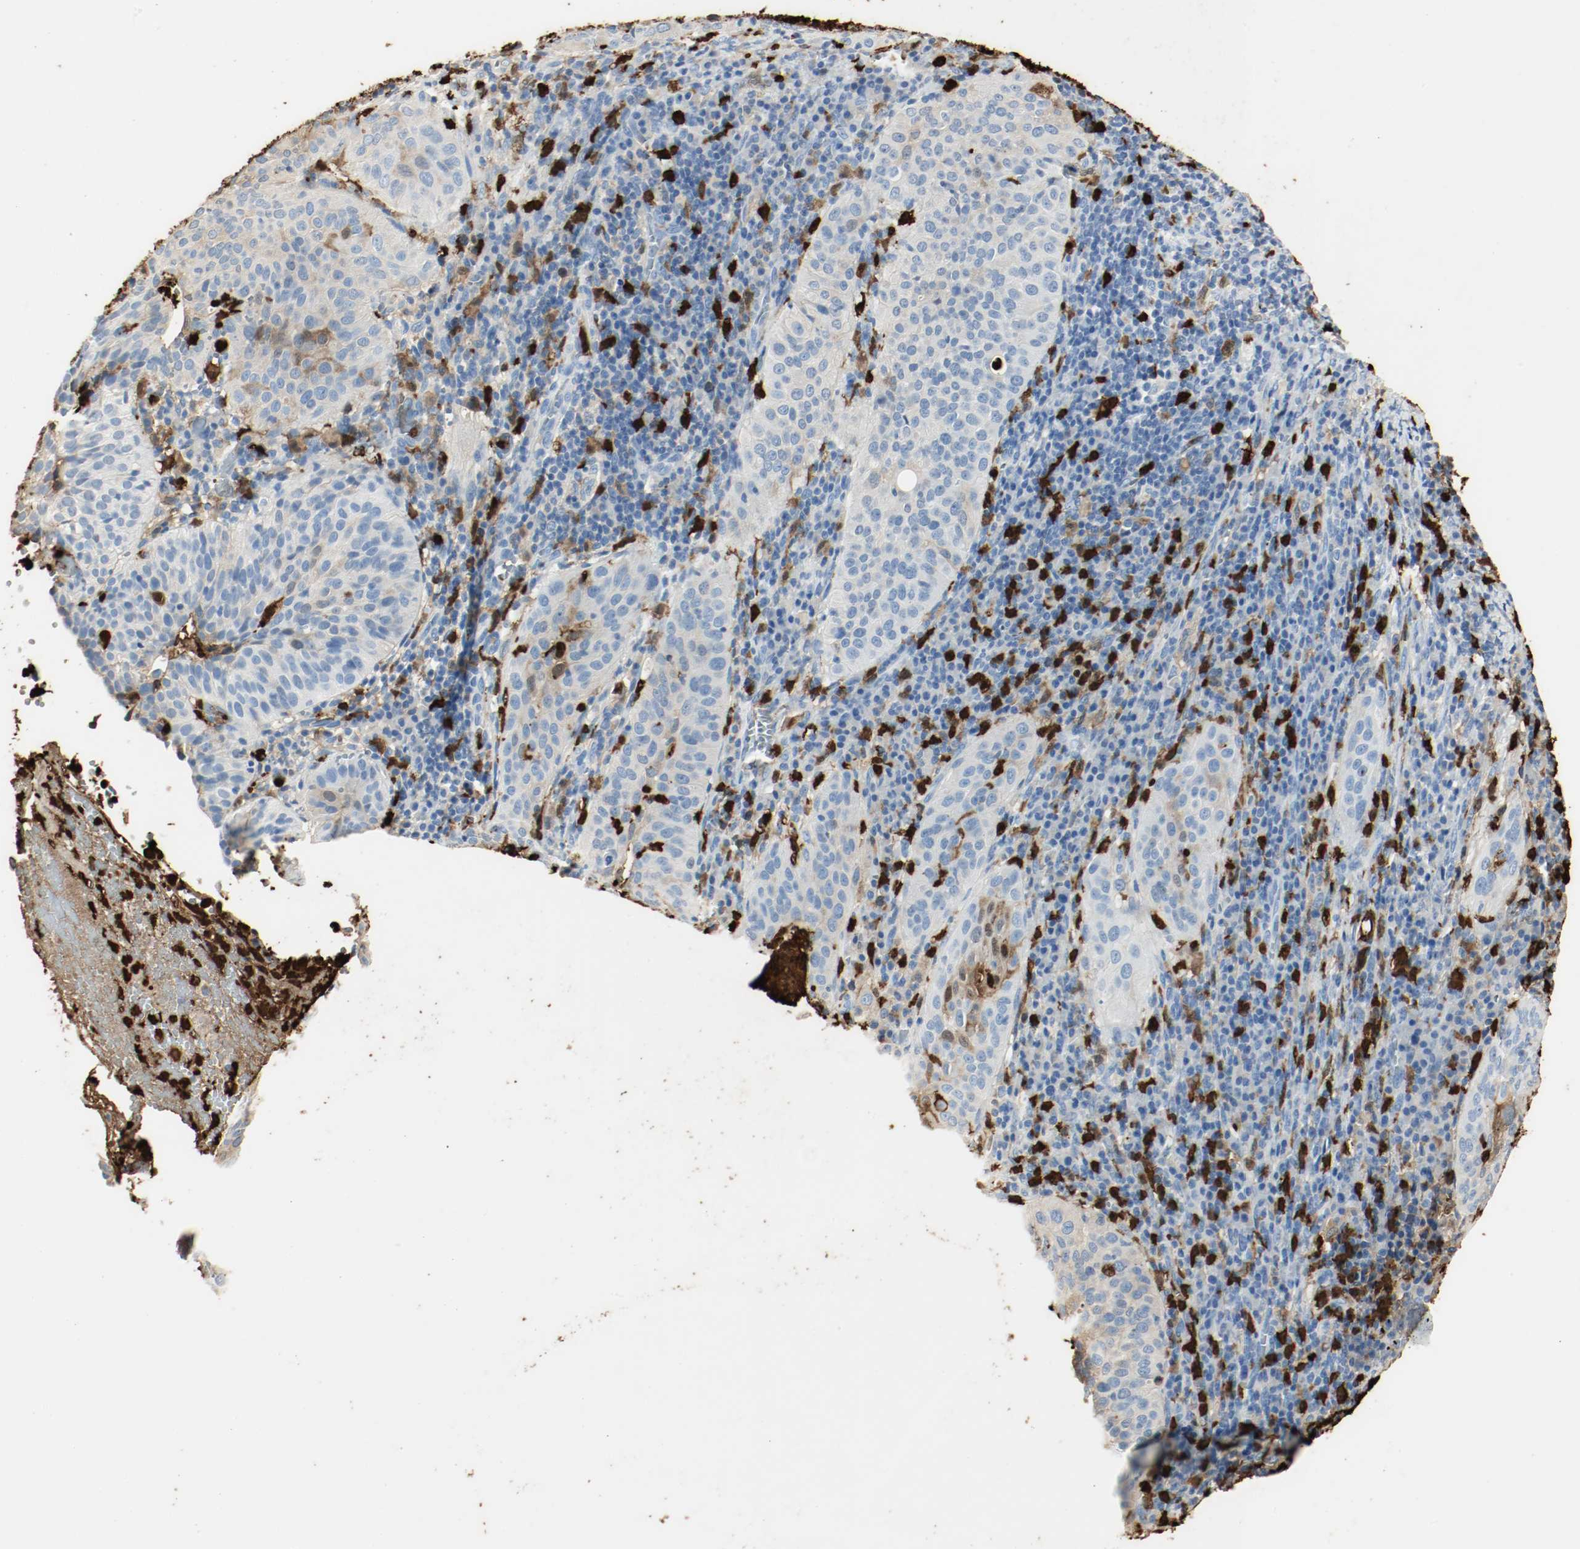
{"staining": {"intensity": "moderate", "quantity": "25%-75%", "location": "cytoplasmic/membranous"}, "tissue": "cervical cancer", "cell_type": "Tumor cells", "image_type": "cancer", "snomed": [{"axis": "morphology", "description": "Squamous cell carcinoma, NOS"}, {"axis": "topography", "description": "Cervix"}], "caption": "Tumor cells reveal medium levels of moderate cytoplasmic/membranous positivity in about 25%-75% of cells in human cervical squamous cell carcinoma.", "gene": "S100A9", "patient": {"sex": "female", "age": 39}}